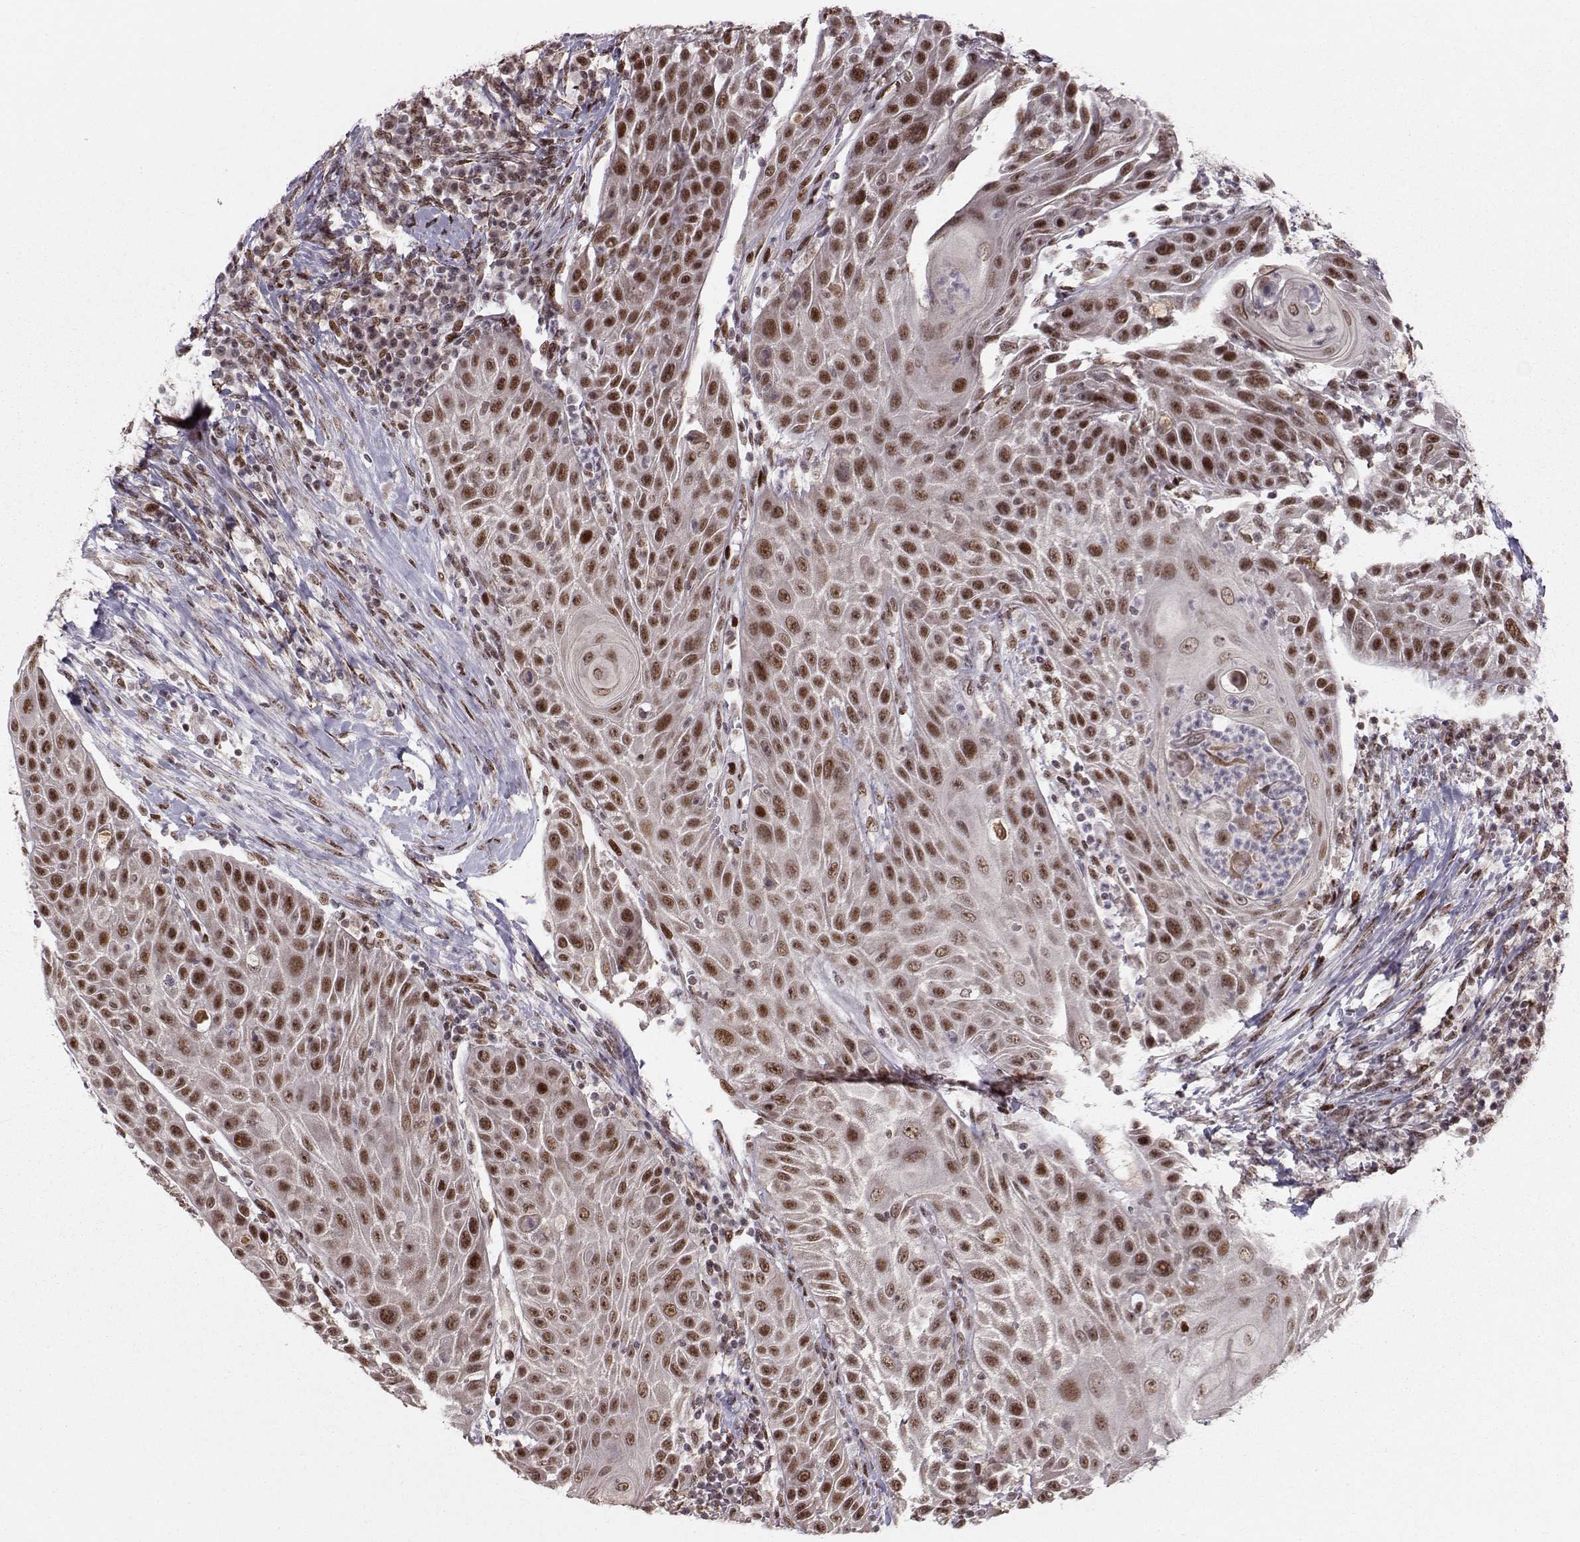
{"staining": {"intensity": "strong", "quantity": ">75%", "location": "nuclear"}, "tissue": "head and neck cancer", "cell_type": "Tumor cells", "image_type": "cancer", "snomed": [{"axis": "morphology", "description": "Squamous cell carcinoma, NOS"}, {"axis": "topography", "description": "Head-Neck"}], "caption": "A high-resolution histopathology image shows IHC staining of head and neck cancer (squamous cell carcinoma), which exhibits strong nuclear expression in approximately >75% of tumor cells.", "gene": "SNAPC2", "patient": {"sex": "male", "age": 69}}